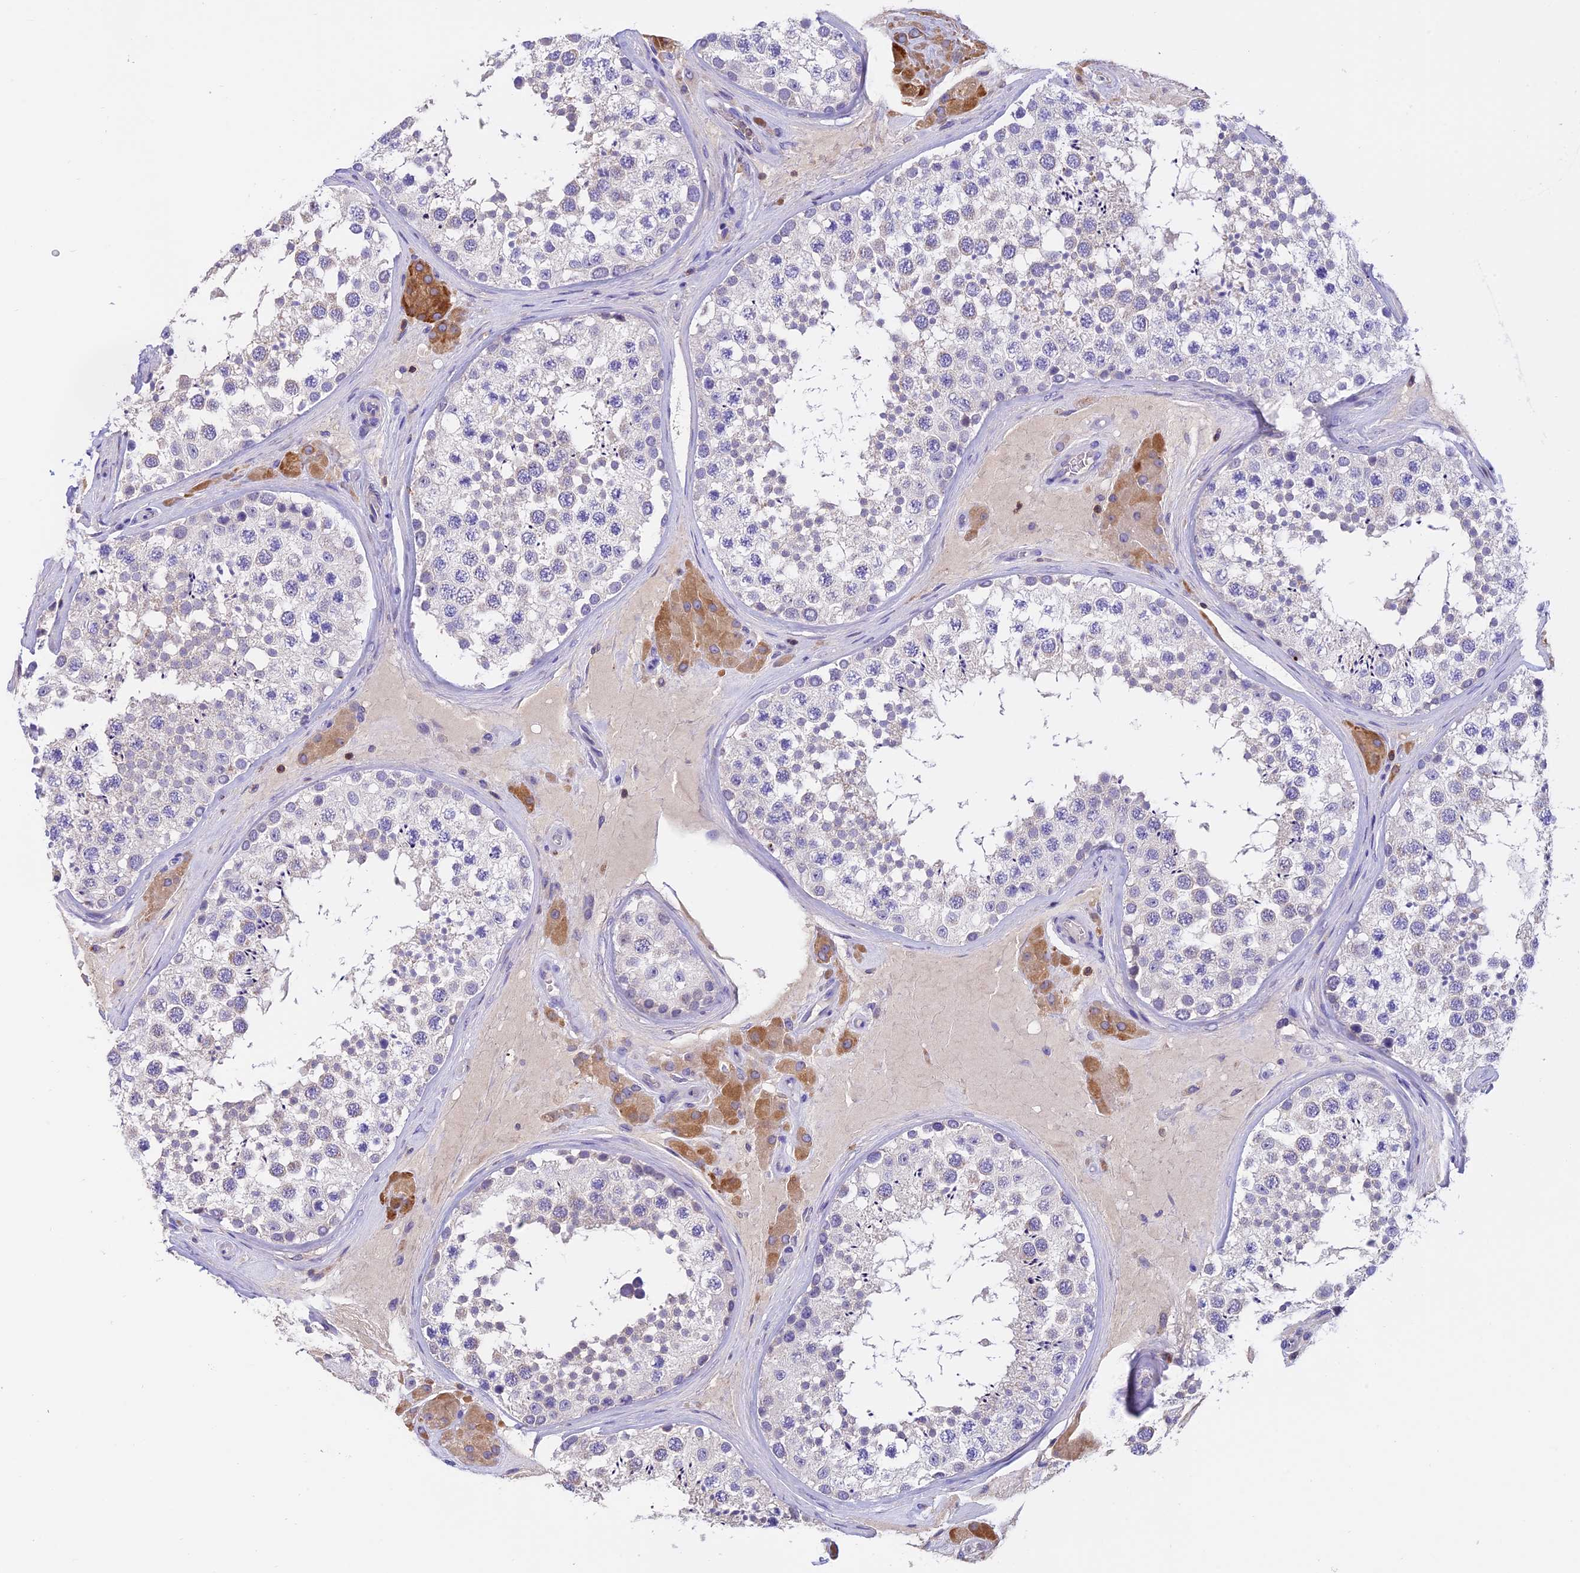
{"staining": {"intensity": "negative", "quantity": "none", "location": "none"}, "tissue": "testis", "cell_type": "Cells in seminiferous ducts", "image_type": "normal", "snomed": [{"axis": "morphology", "description": "Normal tissue, NOS"}, {"axis": "topography", "description": "Testis"}], "caption": "Cells in seminiferous ducts are negative for brown protein staining in unremarkable testis.", "gene": "LPXN", "patient": {"sex": "male", "age": 46}}